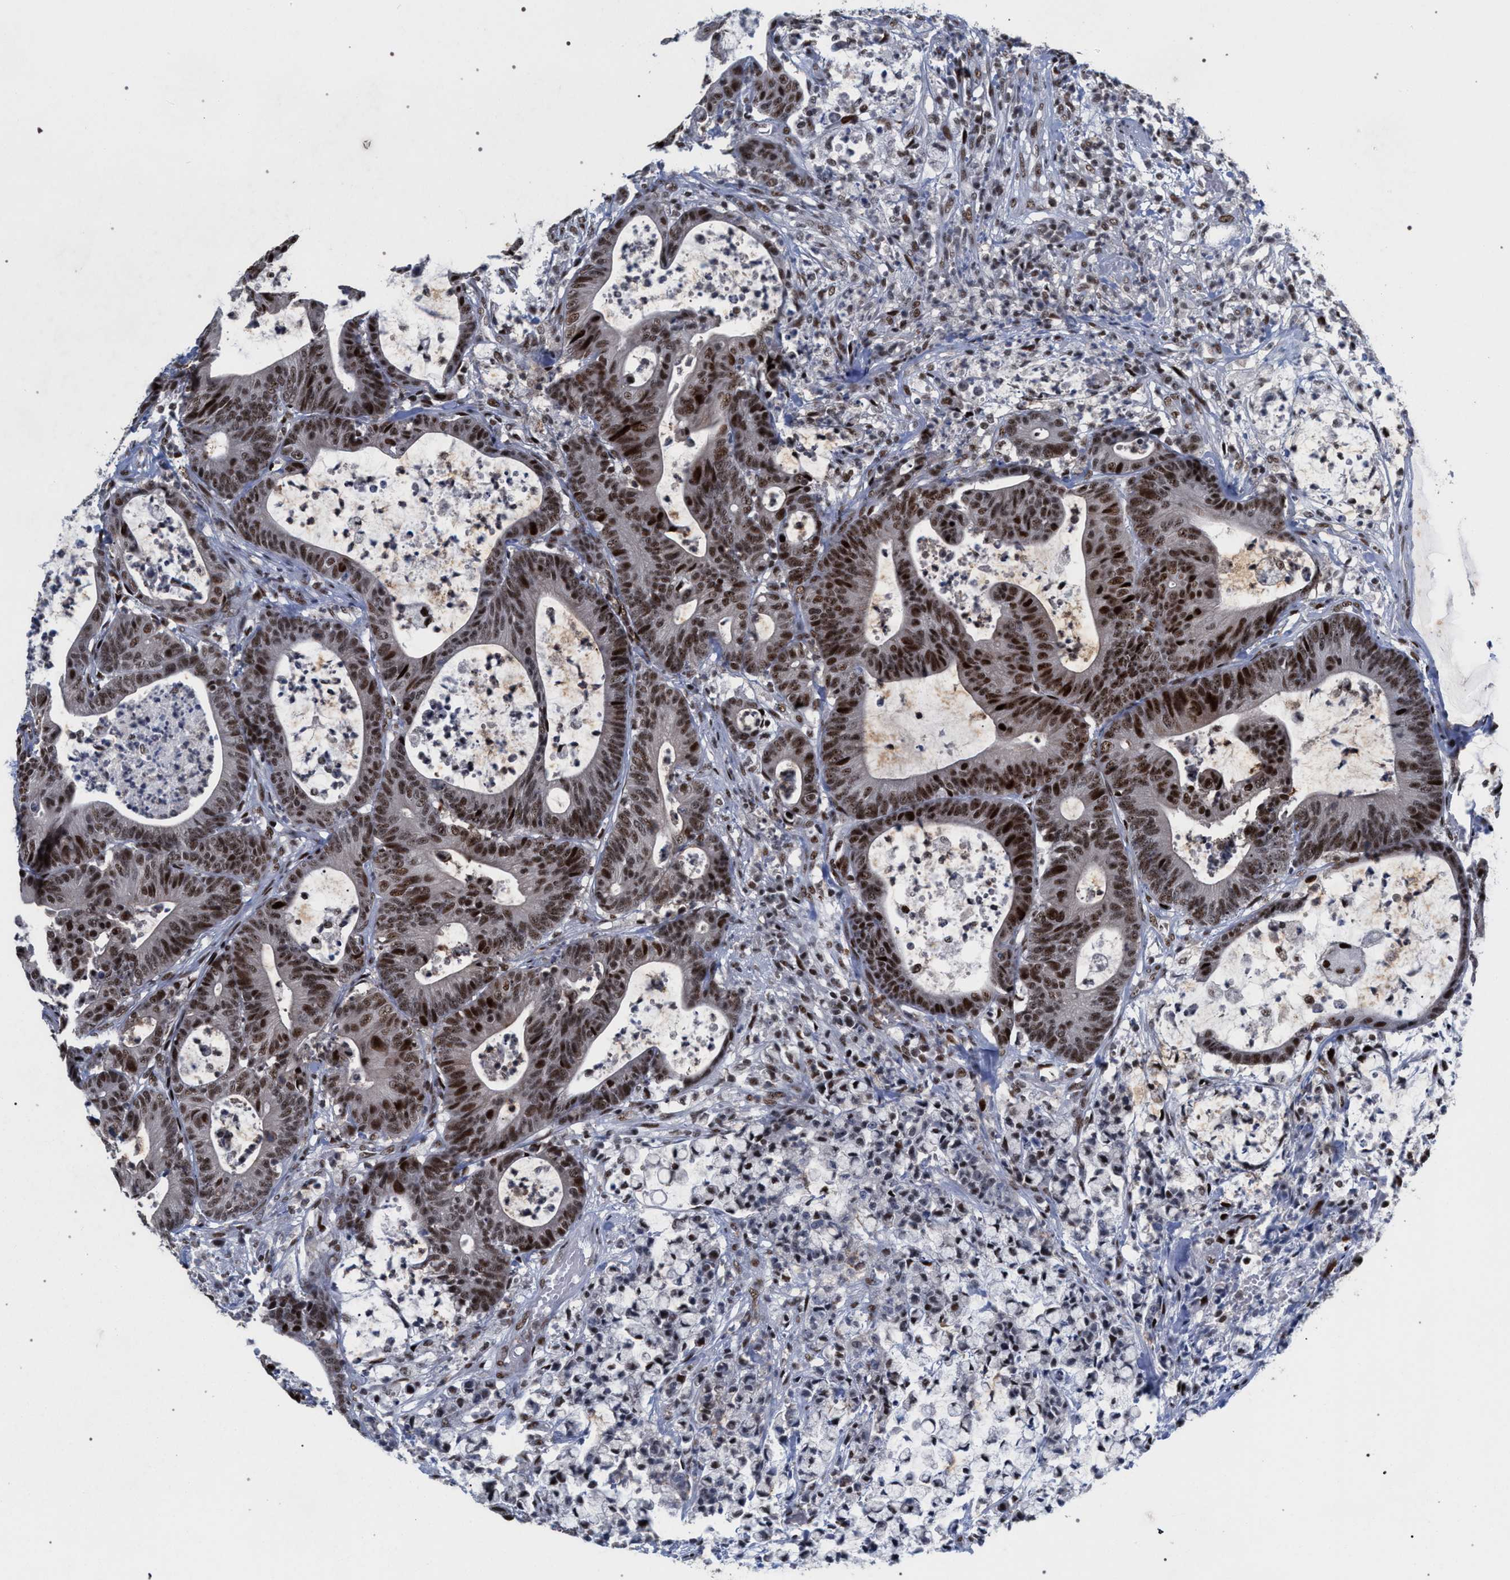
{"staining": {"intensity": "moderate", "quantity": ">75%", "location": "nuclear"}, "tissue": "colorectal cancer", "cell_type": "Tumor cells", "image_type": "cancer", "snomed": [{"axis": "morphology", "description": "Adenocarcinoma, NOS"}, {"axis": "topography", "description": "Colon"}], "caption": "This is a micrograph of IHC staining of colorectal adenocarcinoma, which shows moderate staining in the nuclear of tumor cells.", "gene": "SCAF4", "patient": {"sex": "female", "age": 84}}